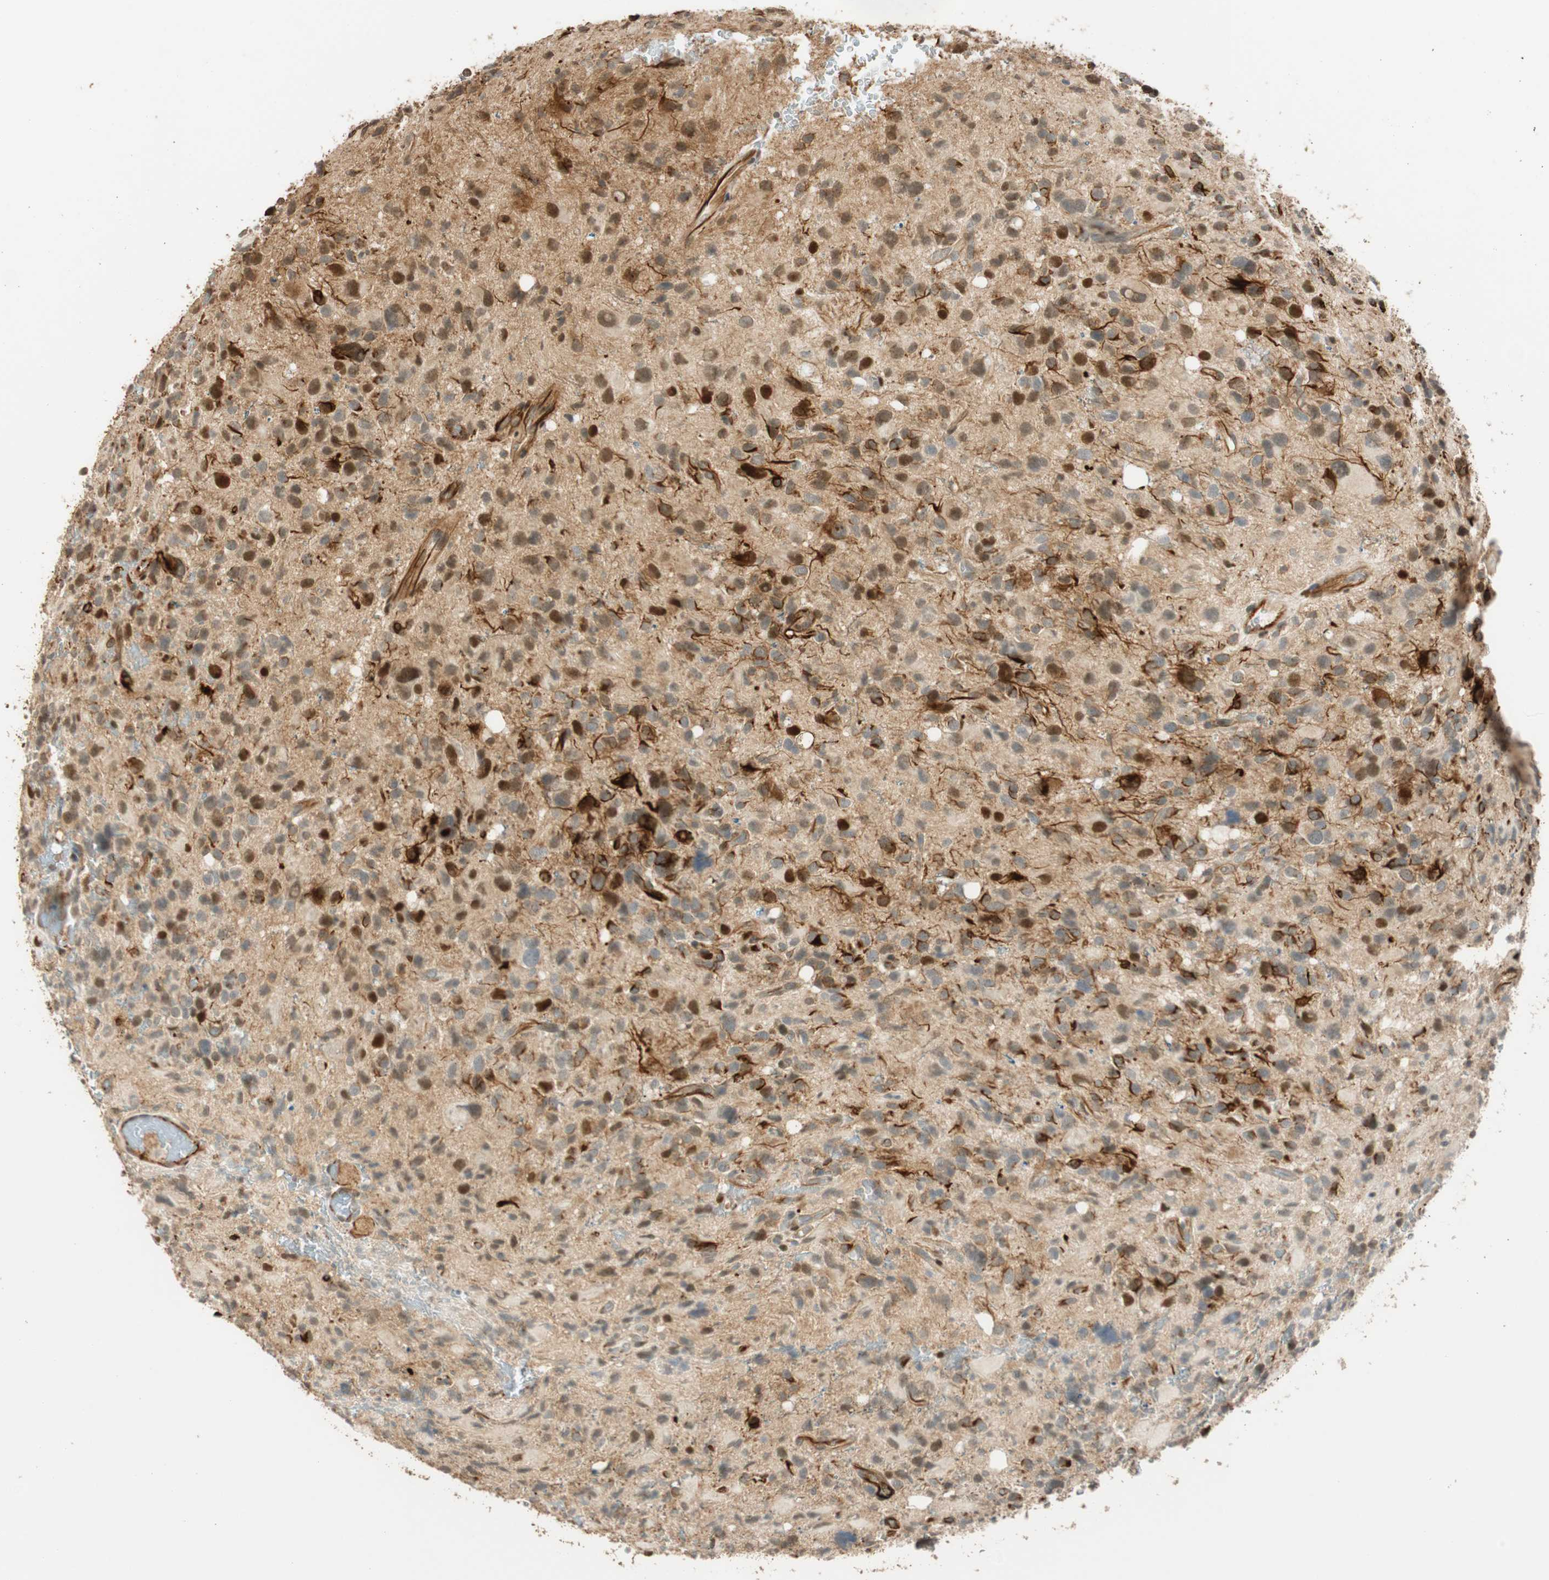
{"staining": {"intensity": "strong", "quantity": "25%-75%", "location": "cytoplasmic/membranous,nuclear"}, "tissue": "glioma", "cell_type": "Tumor cells", "image_type": "cancer", "snomed": [{"axis": "morphology", "description": "Glioma, malignant, High grade"}, {"axis": "topography", "description": "Brain"}], "caption": "A high amount of strong cytoplasmic/membranous and nuclear expression is present in approximately 25%-75% of tumor cells in glioma tissue.", "gene": "NES", "patient": {"sex": "male", "age": 48}}